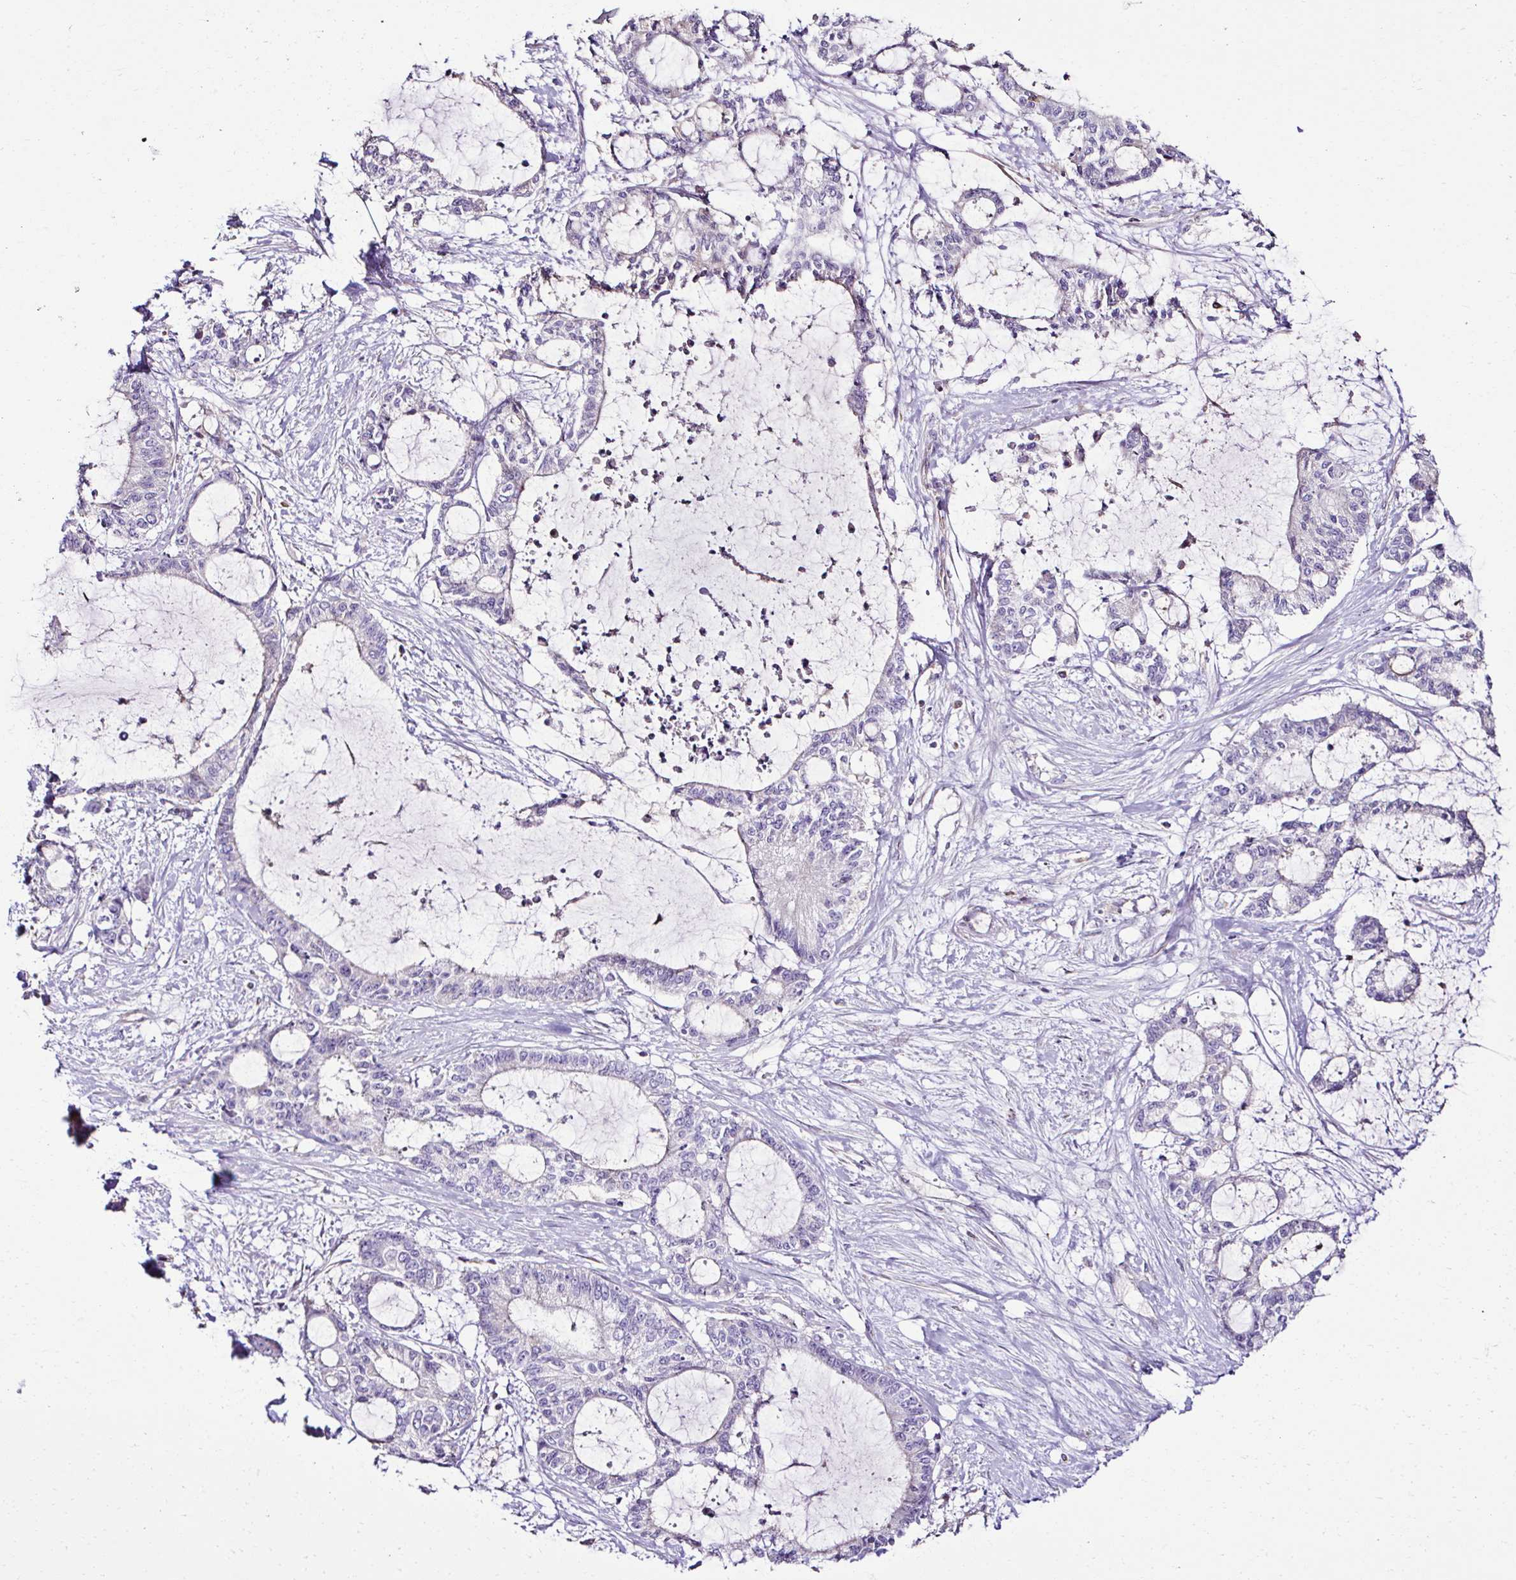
{"staining": {"intensity": "negative", "quantity": "none", "location": "none"}, "tissue": "liver cancer", "cell_type": "Tumor cells", "image_type": "cancer", "snomed": [{"axis": "morphology", "description": "Normal tissue, NOS"}, {"axis": "morphology", "description": "Cholangiocarcinoma"}, {"axis": "topography", "description": "Liver"}, {"axis": "topography", "description": "Peripheral nerve tissue"}], "caption": "Photomicrograph shows no protein staining in tumor cells of liver cholangiocarcinoma tissue. (DAB (3,3'-diaminobenzidine) IHC, high magnification).", "gene": "CCDC85C", "patient": {"sex": "female", "age": 73}}